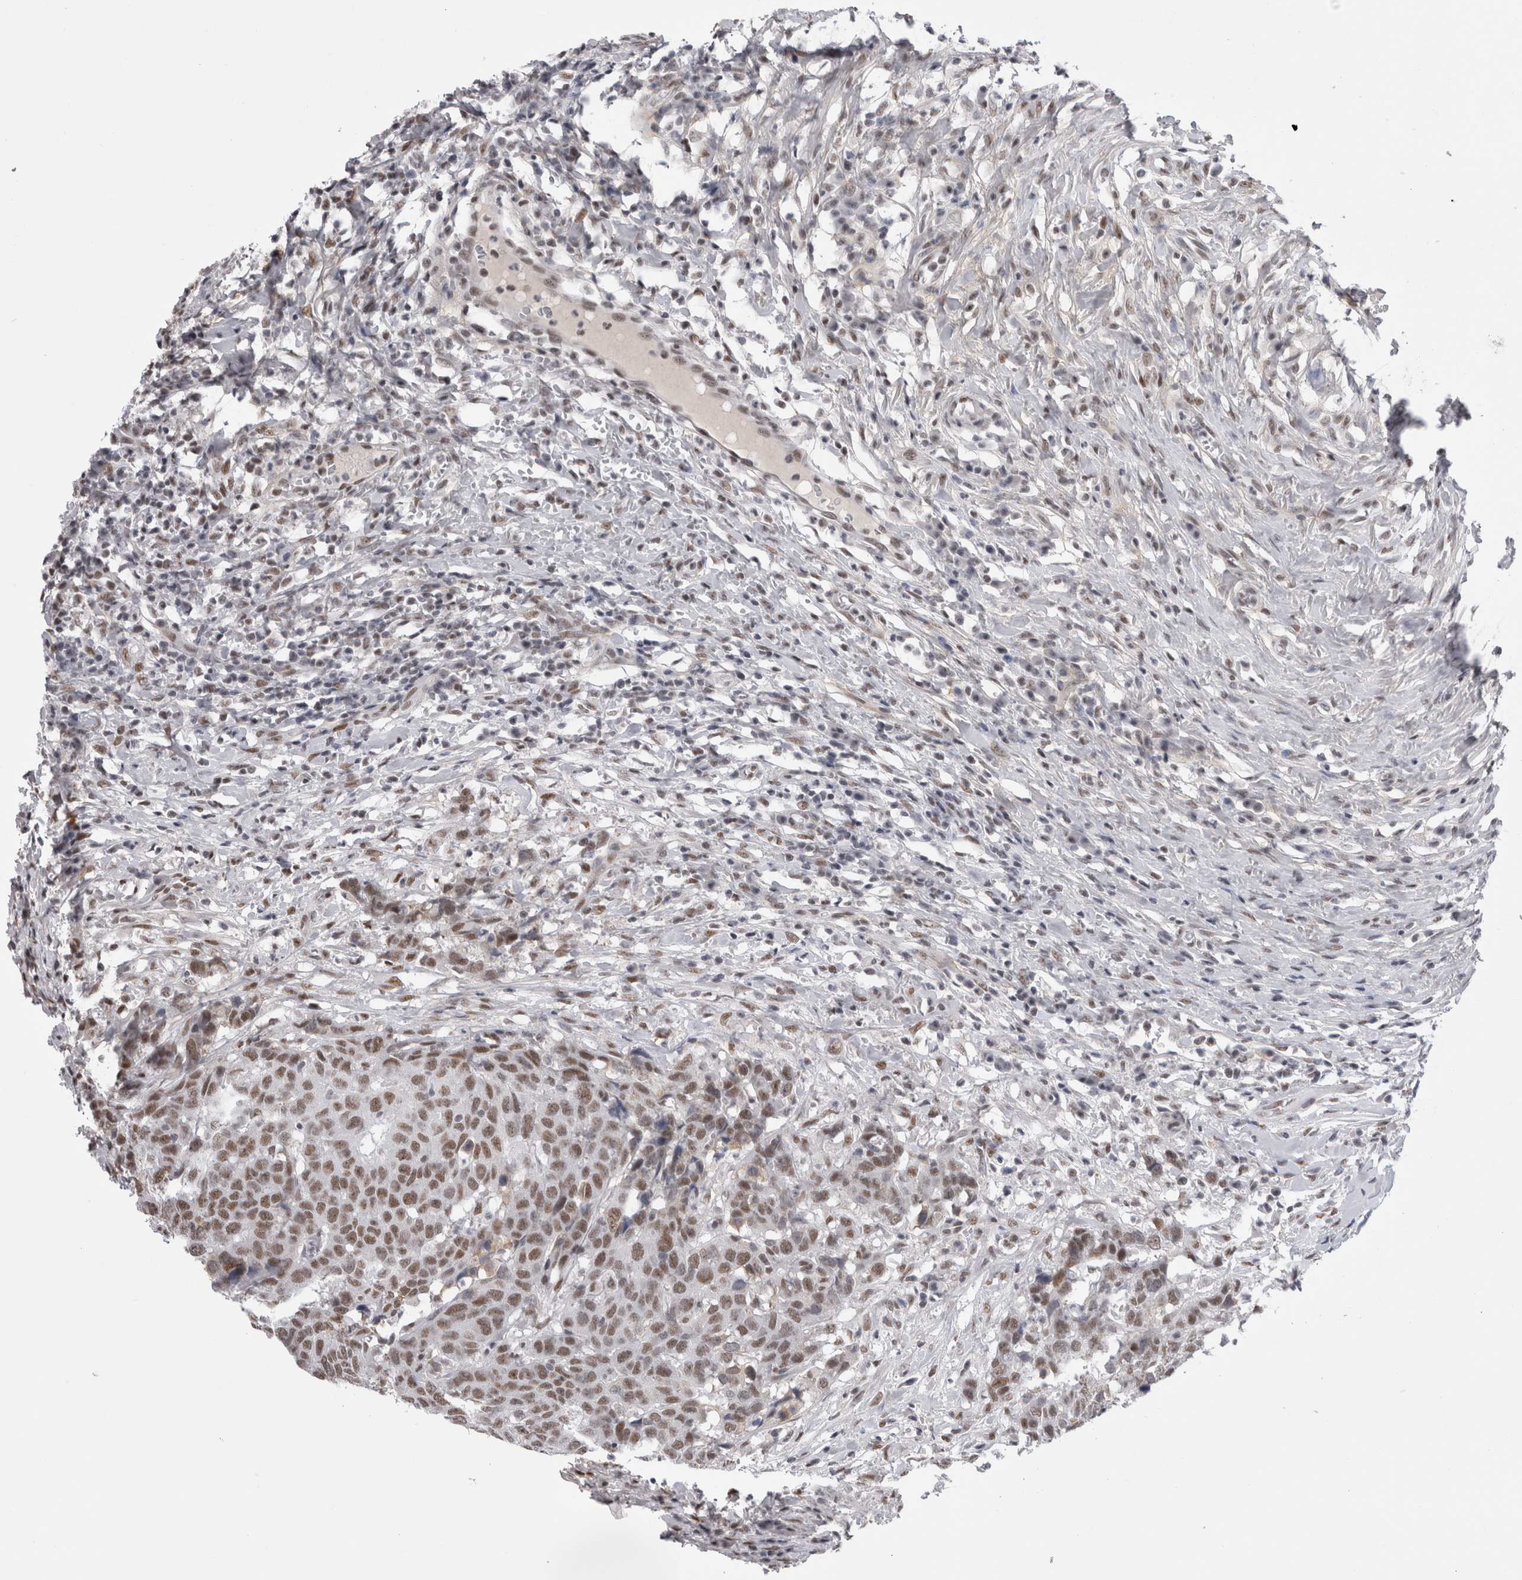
{"staining": {"intensity": "moderate", "quantity": ">75%", "location": "nuclear"}, "tissue": "head and neck cancer", "cell_type": "Tumor cells", "image_type": "cancer", "snomed": [{"axis": "morphology", "description": "Squamous cell carcinoma, NOS"}, {"axis": "topography", "description": "Head-Neck"}], "caption": "Immunohistochemical staining of human head and neck squamous cell carcinoma shows moderate nuclear protein positivity in about >75% of tumor cells. (brown staining indicates protein expression, while blue staining denotes nuclei).", "gene": "API5", "patient": {"sex": "male", "age": 66}}